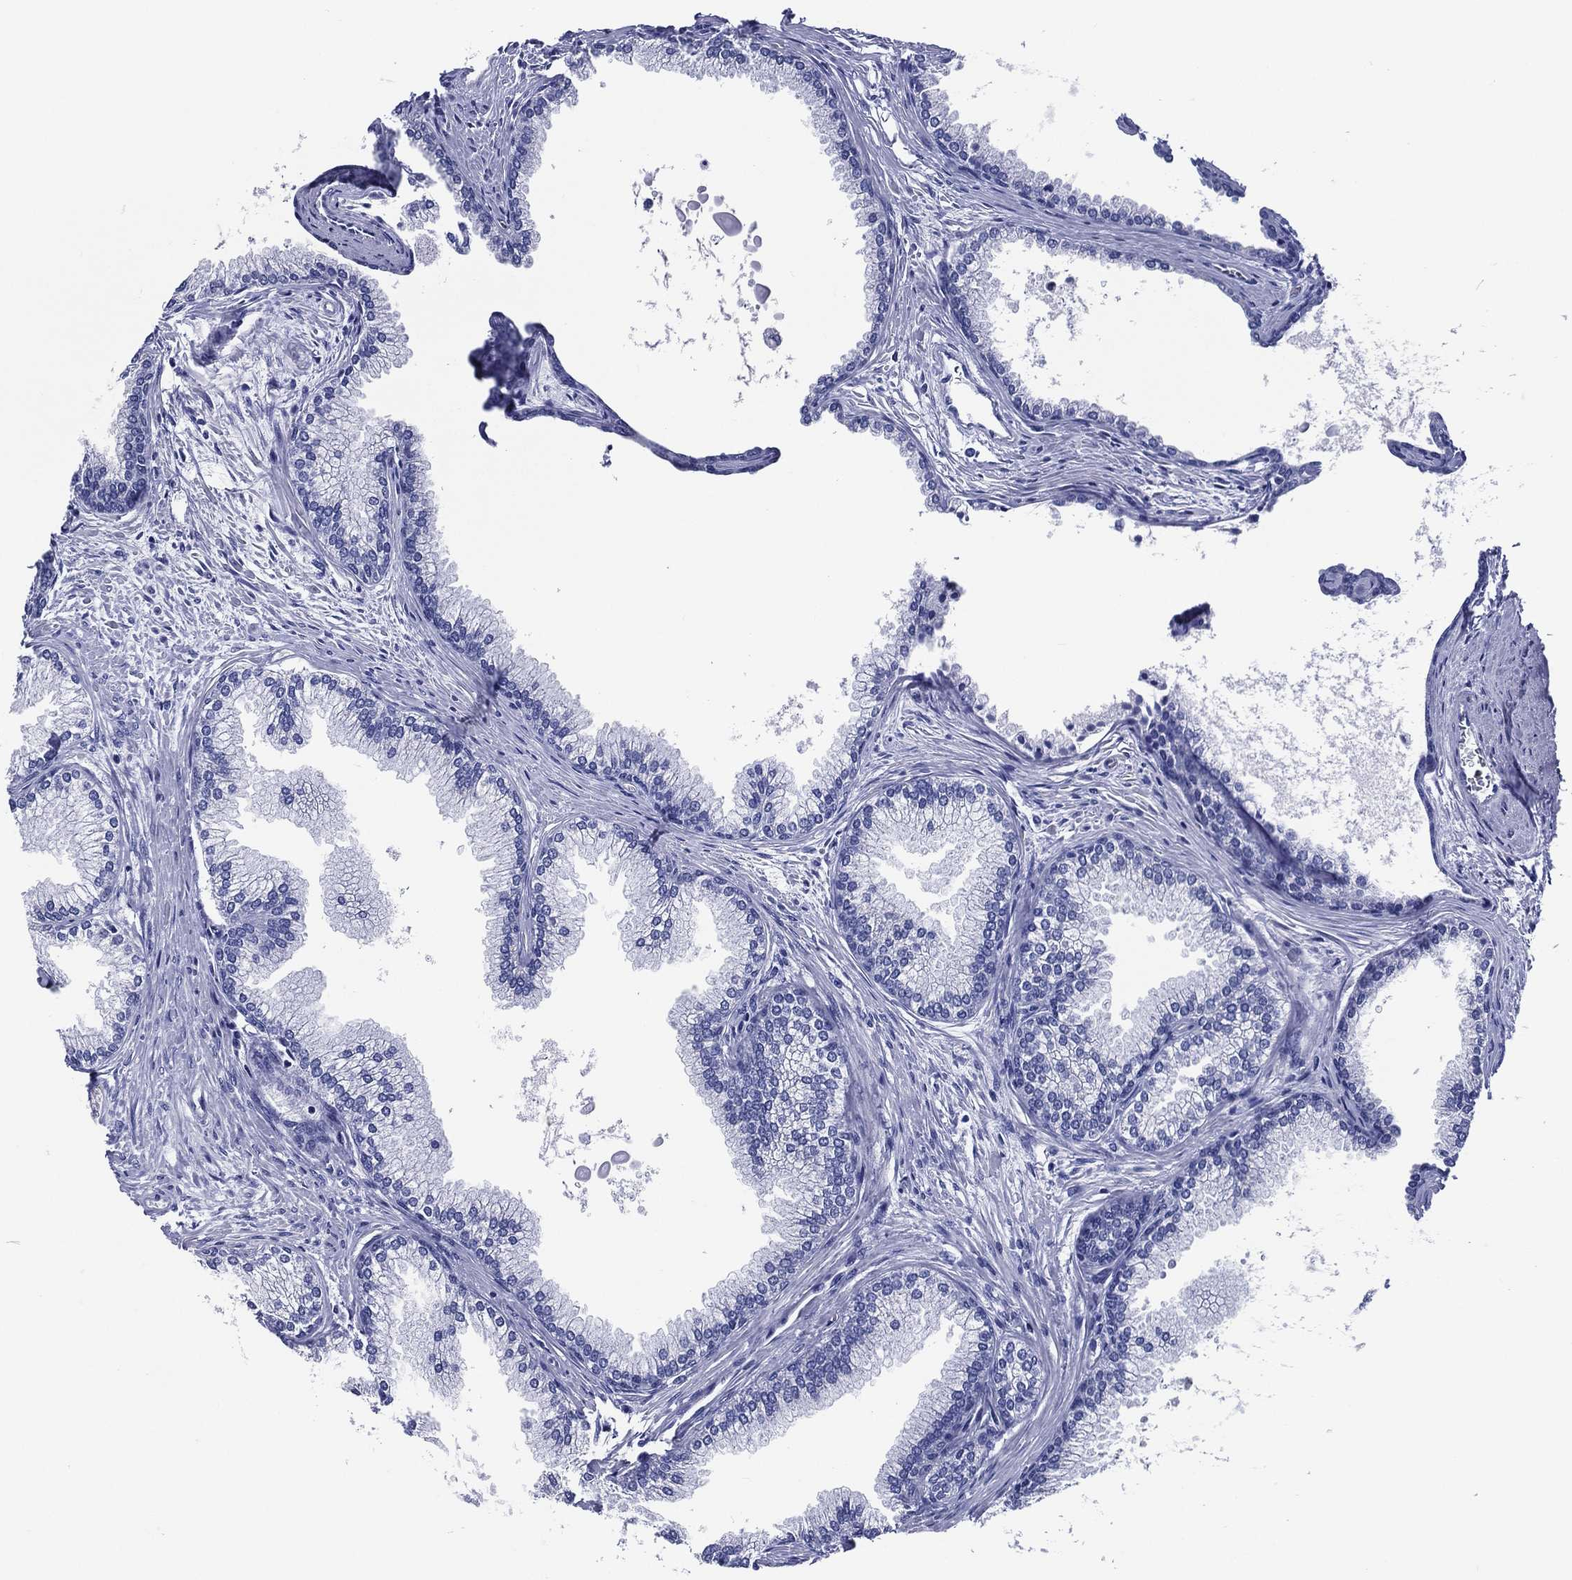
{"staining": {"intensity": "negative", "quantity": "none", "location": "none"}, "tissue": "prostate", "cell_type": "Glandular cells", "image_type": "normal", "snomed": [{"axis": "morphology", "description": "Normal tissue, NOS"}, {"axis": "topography", "description": "Prostate"}], "caption": "IHC photomicrograph of benign prostate stained for a protein (brown), which exhibits no staining in glandular cells. (DAB immunohistochemistry (IHC) with hematoxylin counter stain).", "gene": "ACE2", "patient": {"sex": "male", "age": 72}}